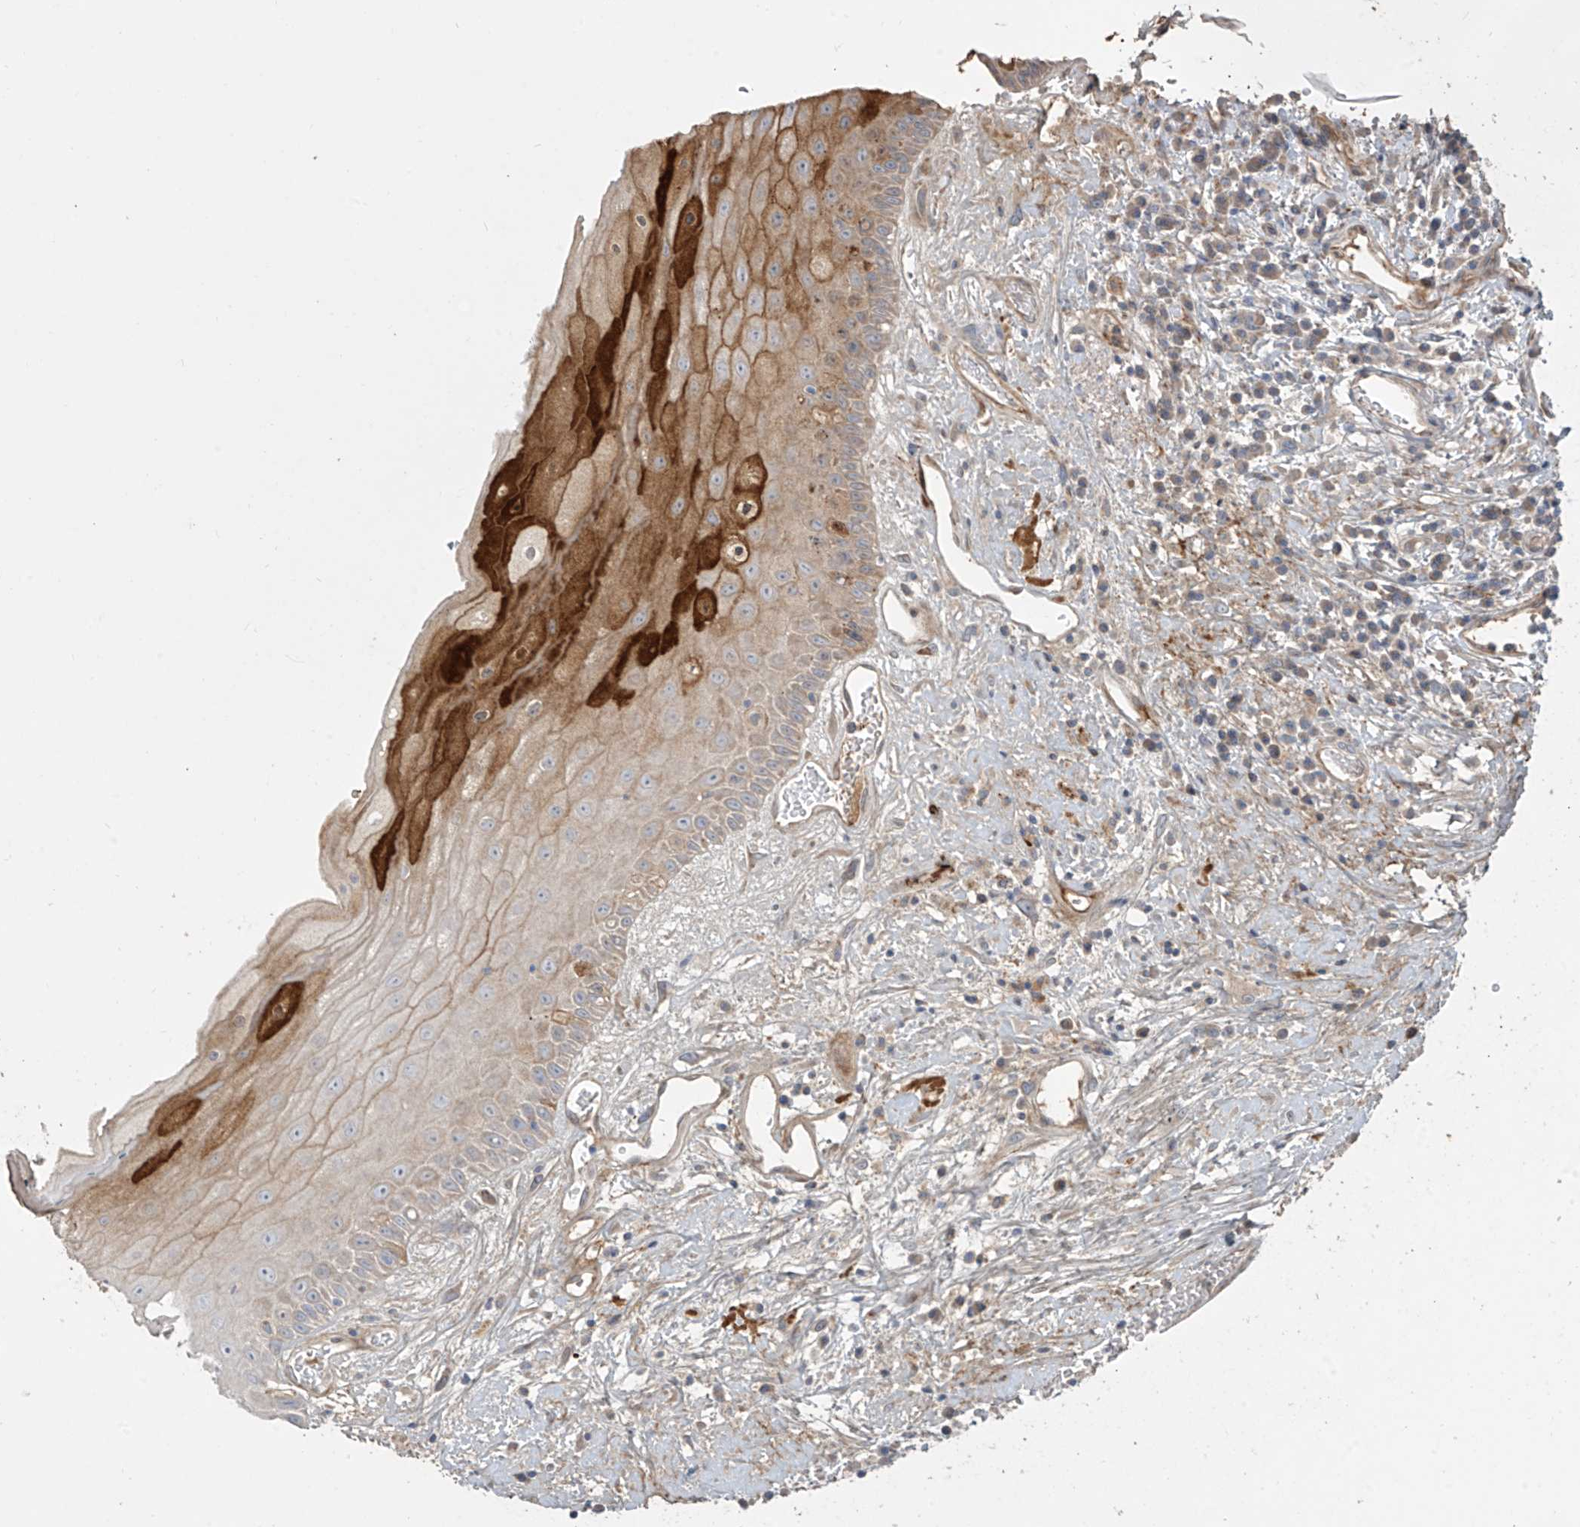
{"staining": {"intensity": "strong", "quantity": "<25%", "location": "cytoplasmic/membranous"}, "tissue": "oral mucosa", "cell_type": "Squamous epithelial cells", "image_type": "normal", "snomed": [{"axis": "morphology", "description": "Normal tissue, NOS"}, {"axis": "topography", "description": "Oral tissue"}], "caption": "Immunohistochemical staining of normal human oral mucosa exhibits <25% levels of strong cytoplasmic/membranous protein expression in approximately <25% of squamous epithelial cells. Ihc stains the protein of interest in brown and the nuclei are stained blue.", "gene": "ABTB1", "patient": {"sex": "female", "age": 76}}